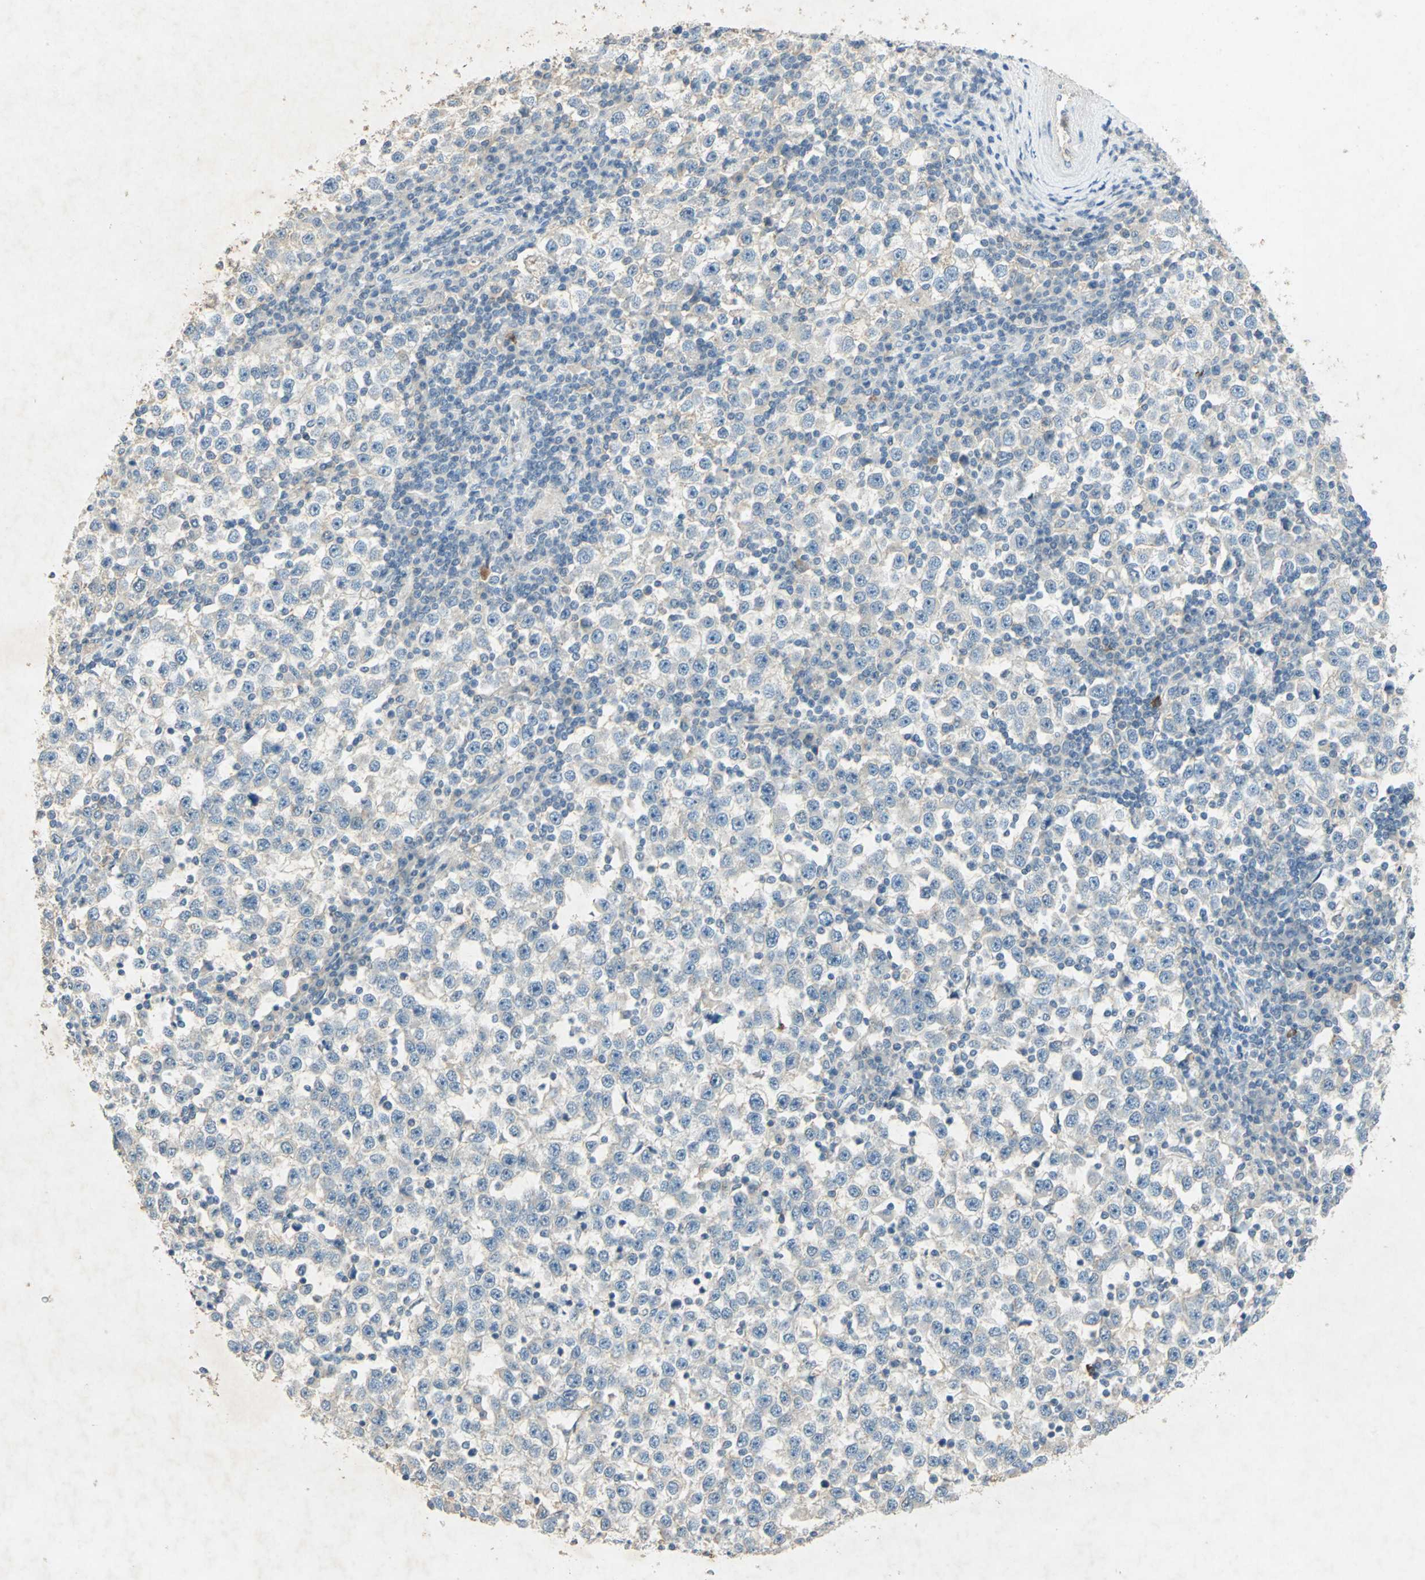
{"staining": {"intensity": "negative", "quantity": "none", "location": "none"}, "tissue": "testis cancer", "cell_type": "Tumor cells", "image_type": "cancer", "snomed": [{"axis": "morphology", "description": "Seminoma, NOS"}, {"axis": "topography", "description": "Testis"}], "caption": "This is a histopathology image of IHC staining of testis cancer (seminoma), which shows no positivity in tumor cells.", "gene": "CAMK2B", "patient": {"sex": "male", "age": 65}}